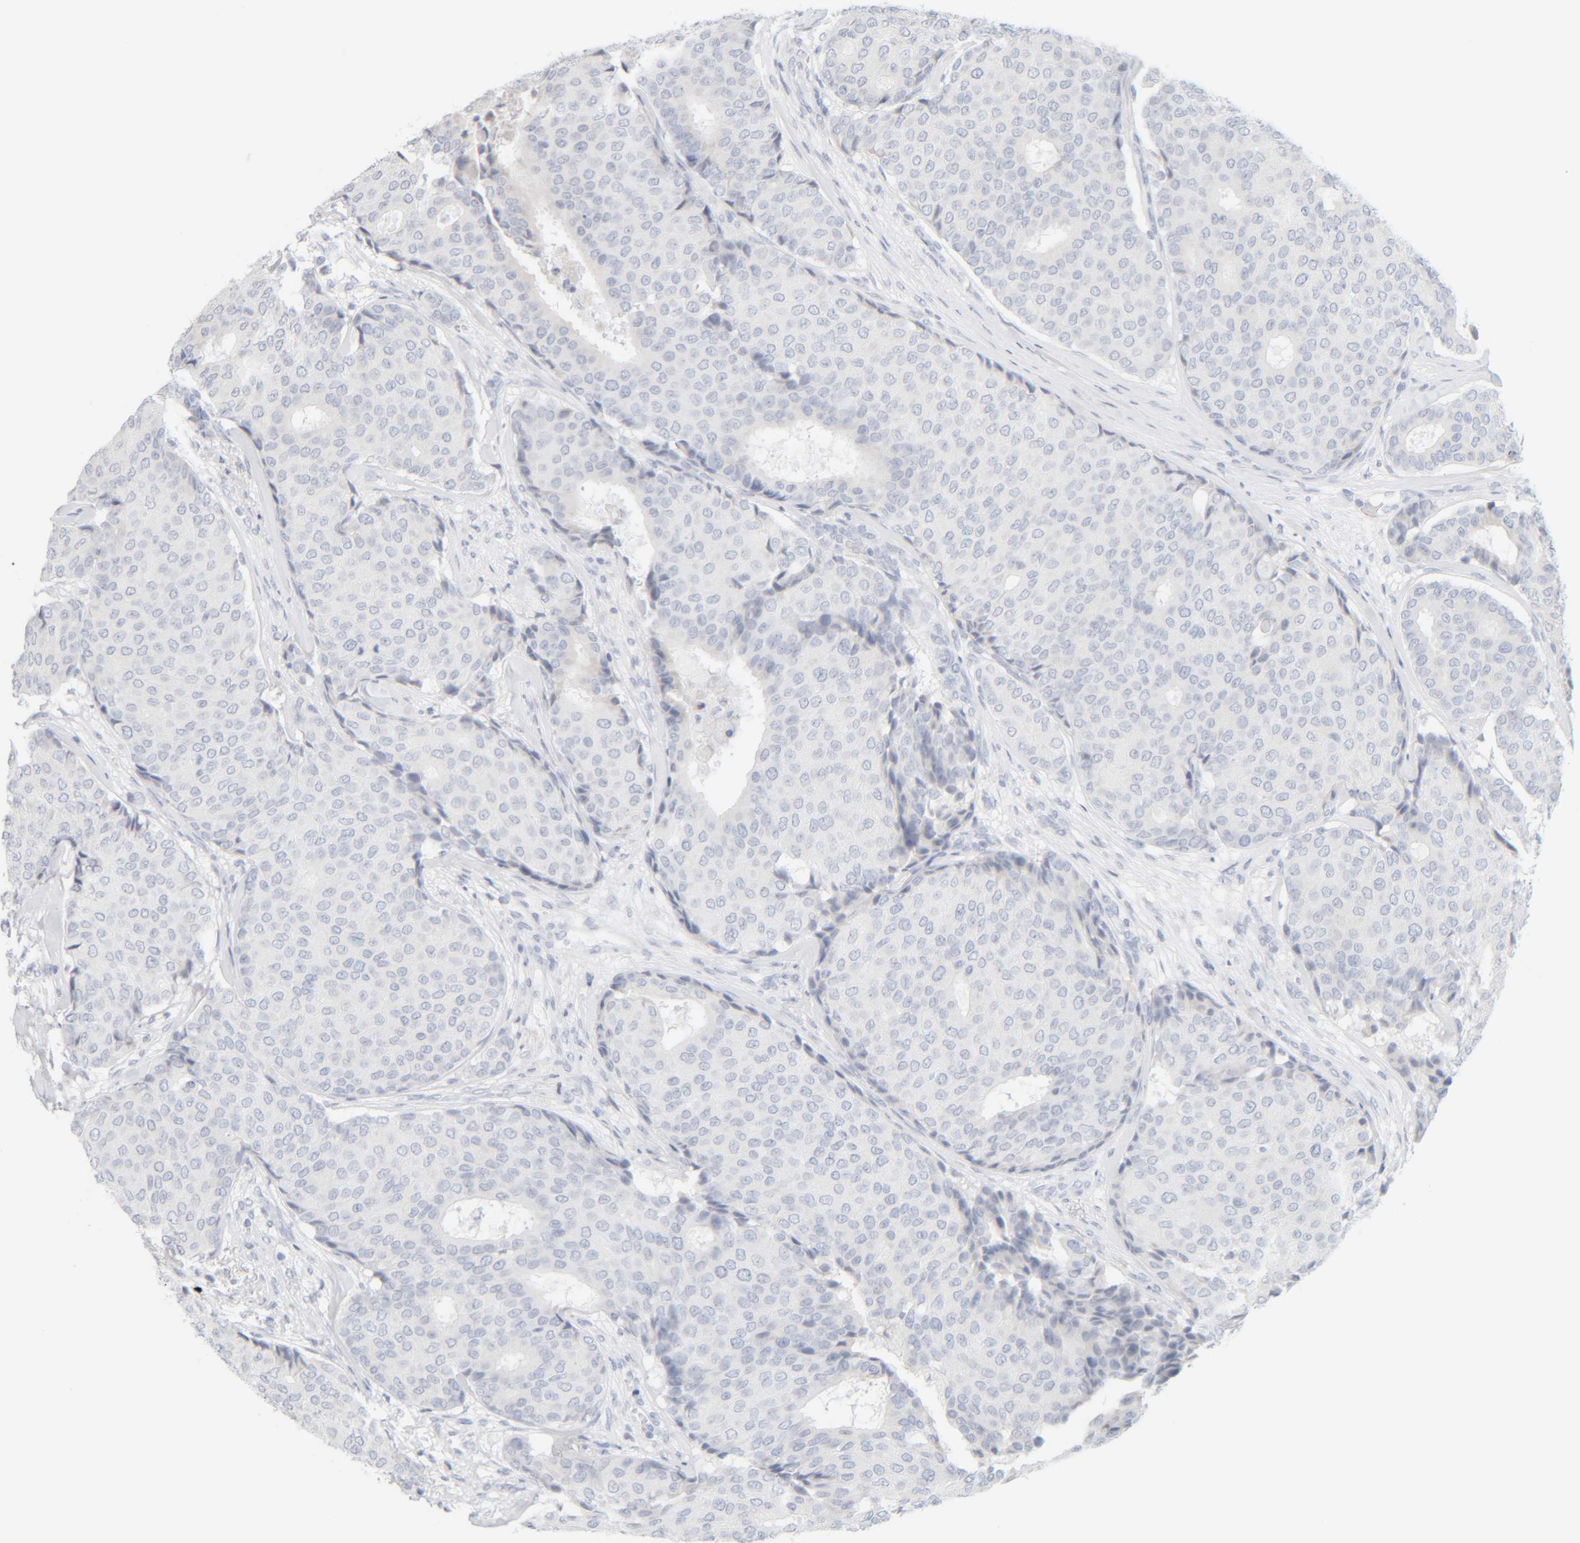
{"staining": {"intensity": "negative", "quantity": "none", "location": "none"}, "tissue": "breast cancer", "cell_type": "Tumor cells", "image_type": "cancer", "snomed": [{"axis": "morphology", "description": "Duct carcinoma"}, {"axis": "topography", "description": "Breast"}], "caption": "High power microscopy image of an immunohistochemistry (IHC) image of breast intraductal carcinoma, revealing no significant staining in tumor cells.", "gene": "RIDA", "patient": {"sex": "female", "age": 75}}